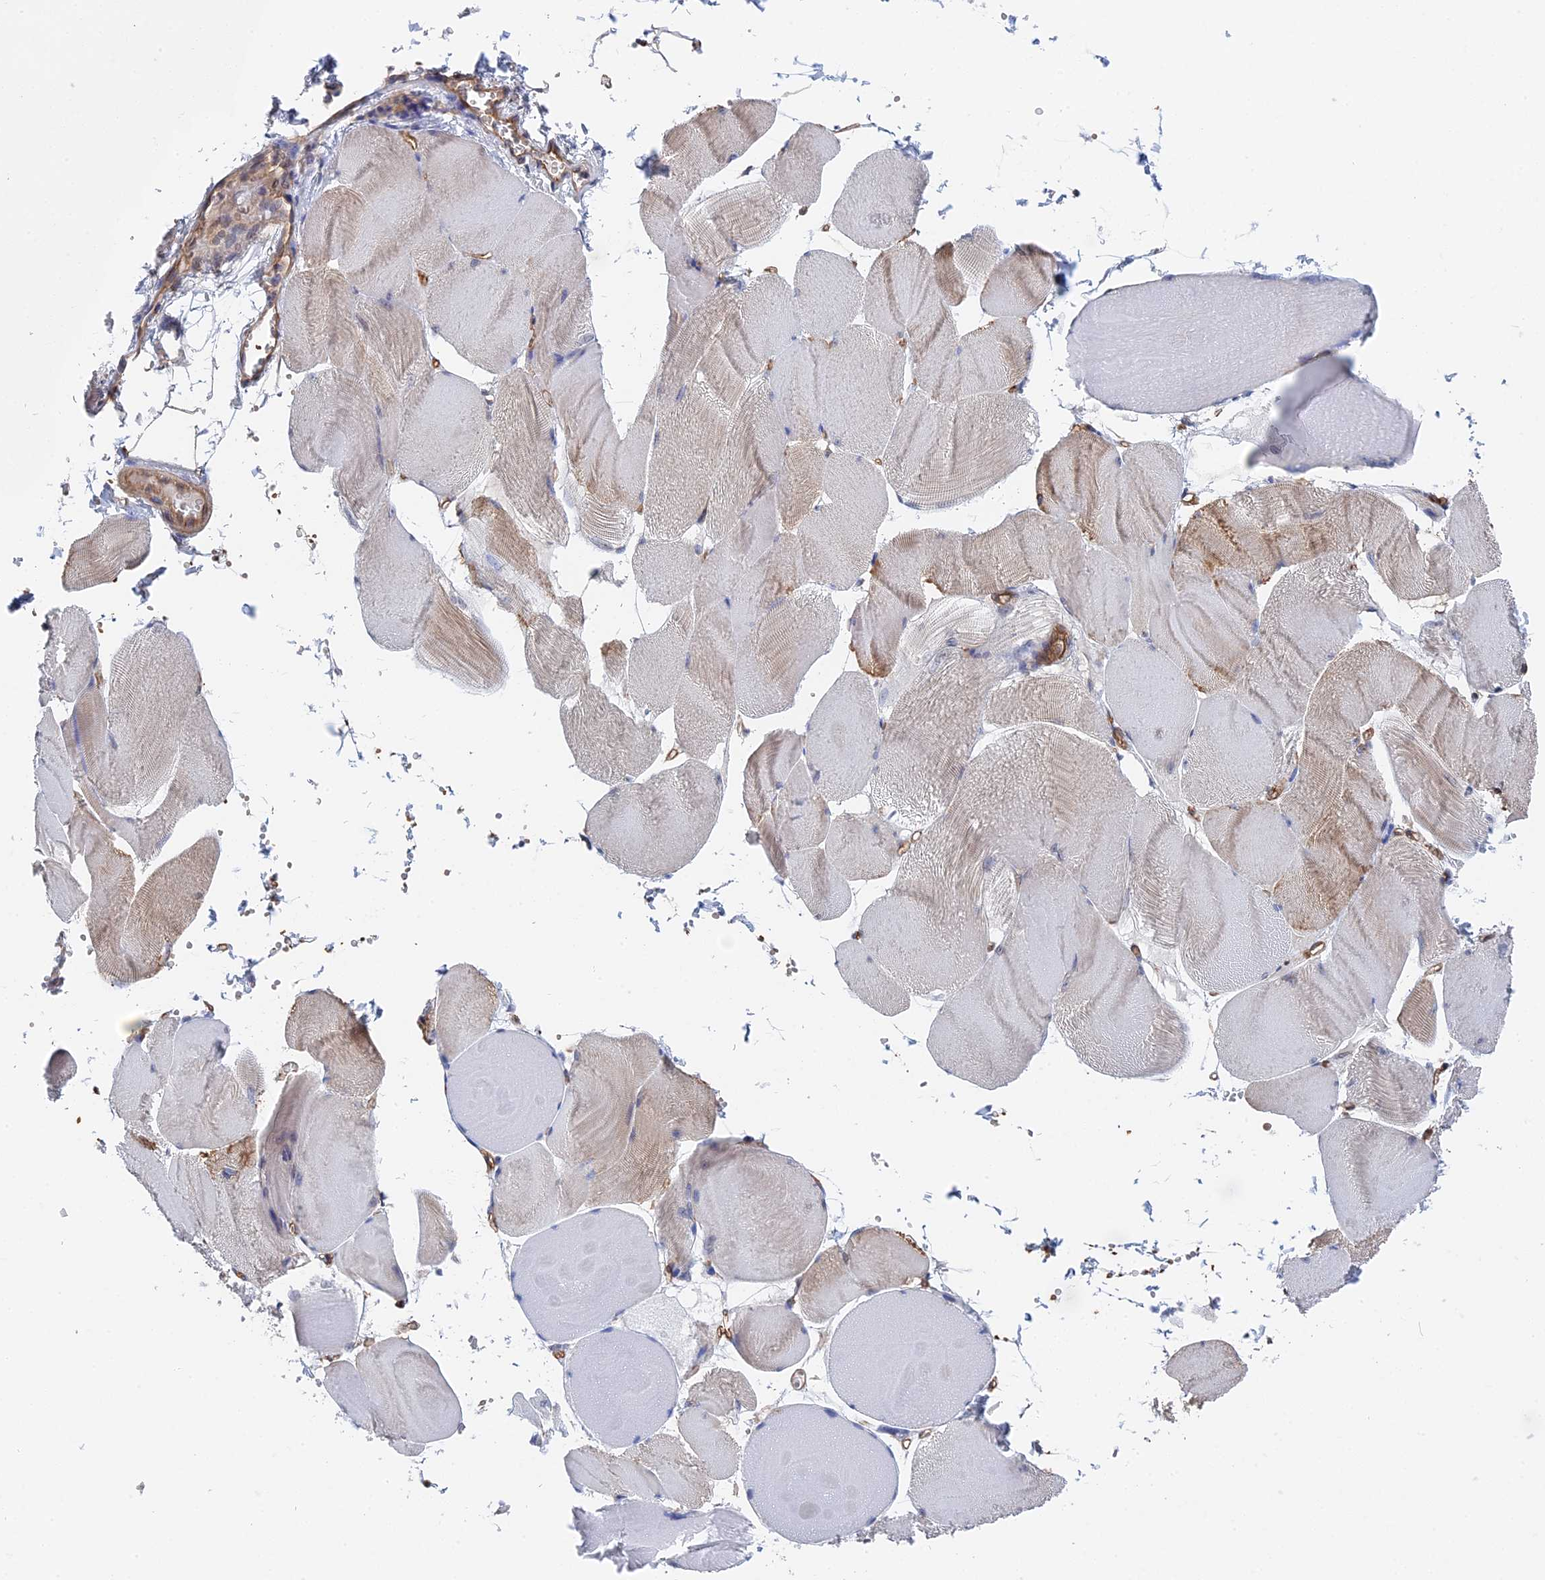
{"staining": {"intensity": "weak", "quantity": "<25%", "location": "cytoplasmic/membranous"}, "tissue": "skeletal muscle", "cell_type": "Myocytes", "image_type": "normal", "snomed": [{"axis": "morphology", "description": "Normal tissue, NOS"}, {"axis": "morphology", "description": "Basal cell carcinoma"}, {"axis": "topography", "description": "Skeletal muscle"}], "caption": "Myocytes show no significant expression in benign skeletal muscle. Nuclei are stained in blue.", "gene": "MTHFSD", "patient": {"sex": "female", "age": 64}}